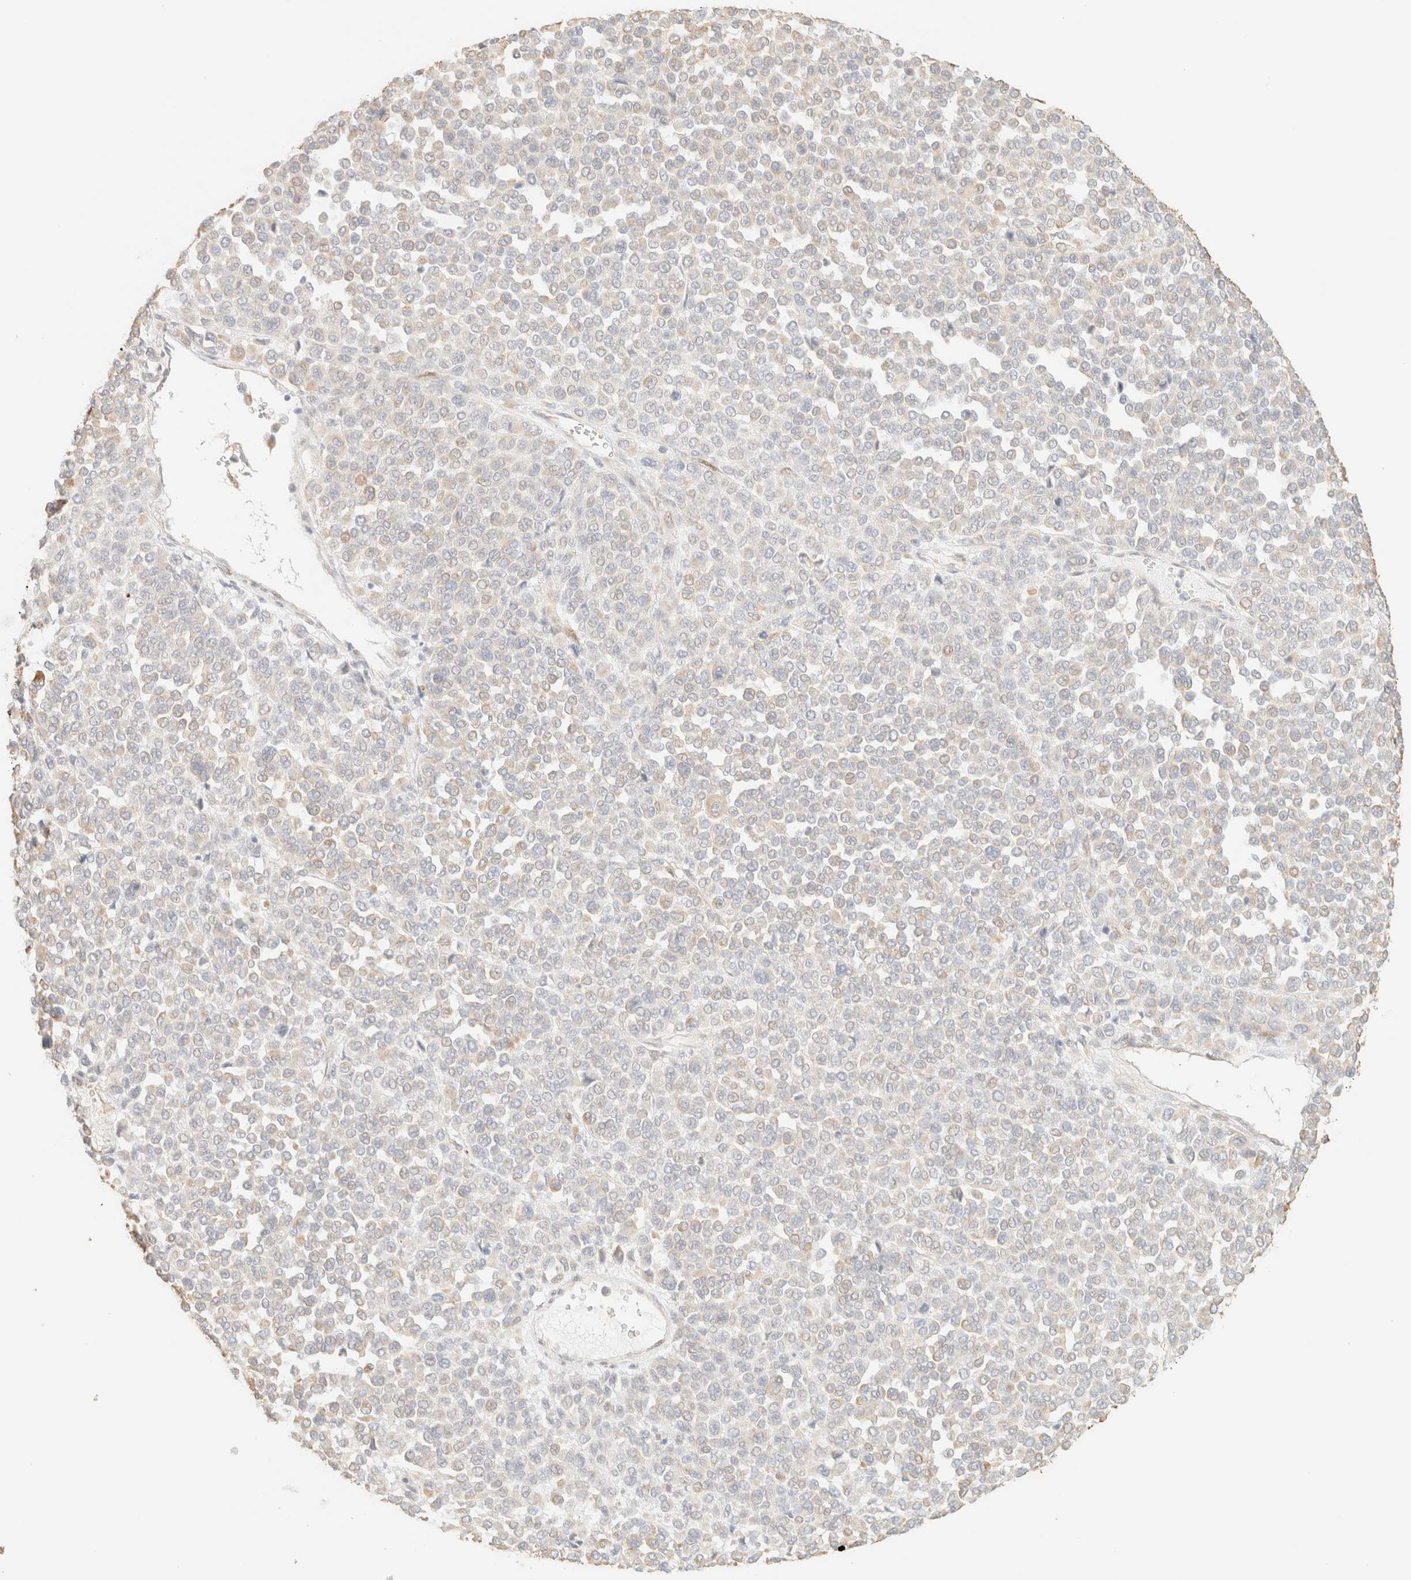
{"staining": {"intensity": "negative", "quantity": "none", "location": "none"}, "tissue": "melanoma", "cell_type": "Tumor cells", "image_type": "cancer", "snomed": [{"axis": "morphology", "description": "Malignant melanoma, Metastatic site"}, {"axis": "topography", "description": "Pancreas"}], "caption": "Melanoma stained for a protein using immunohistochemistry (IHC) displays no expression tumor cells.", "gene": "ZSCAN18", "patient": {"sex": "female", "age": 30}}